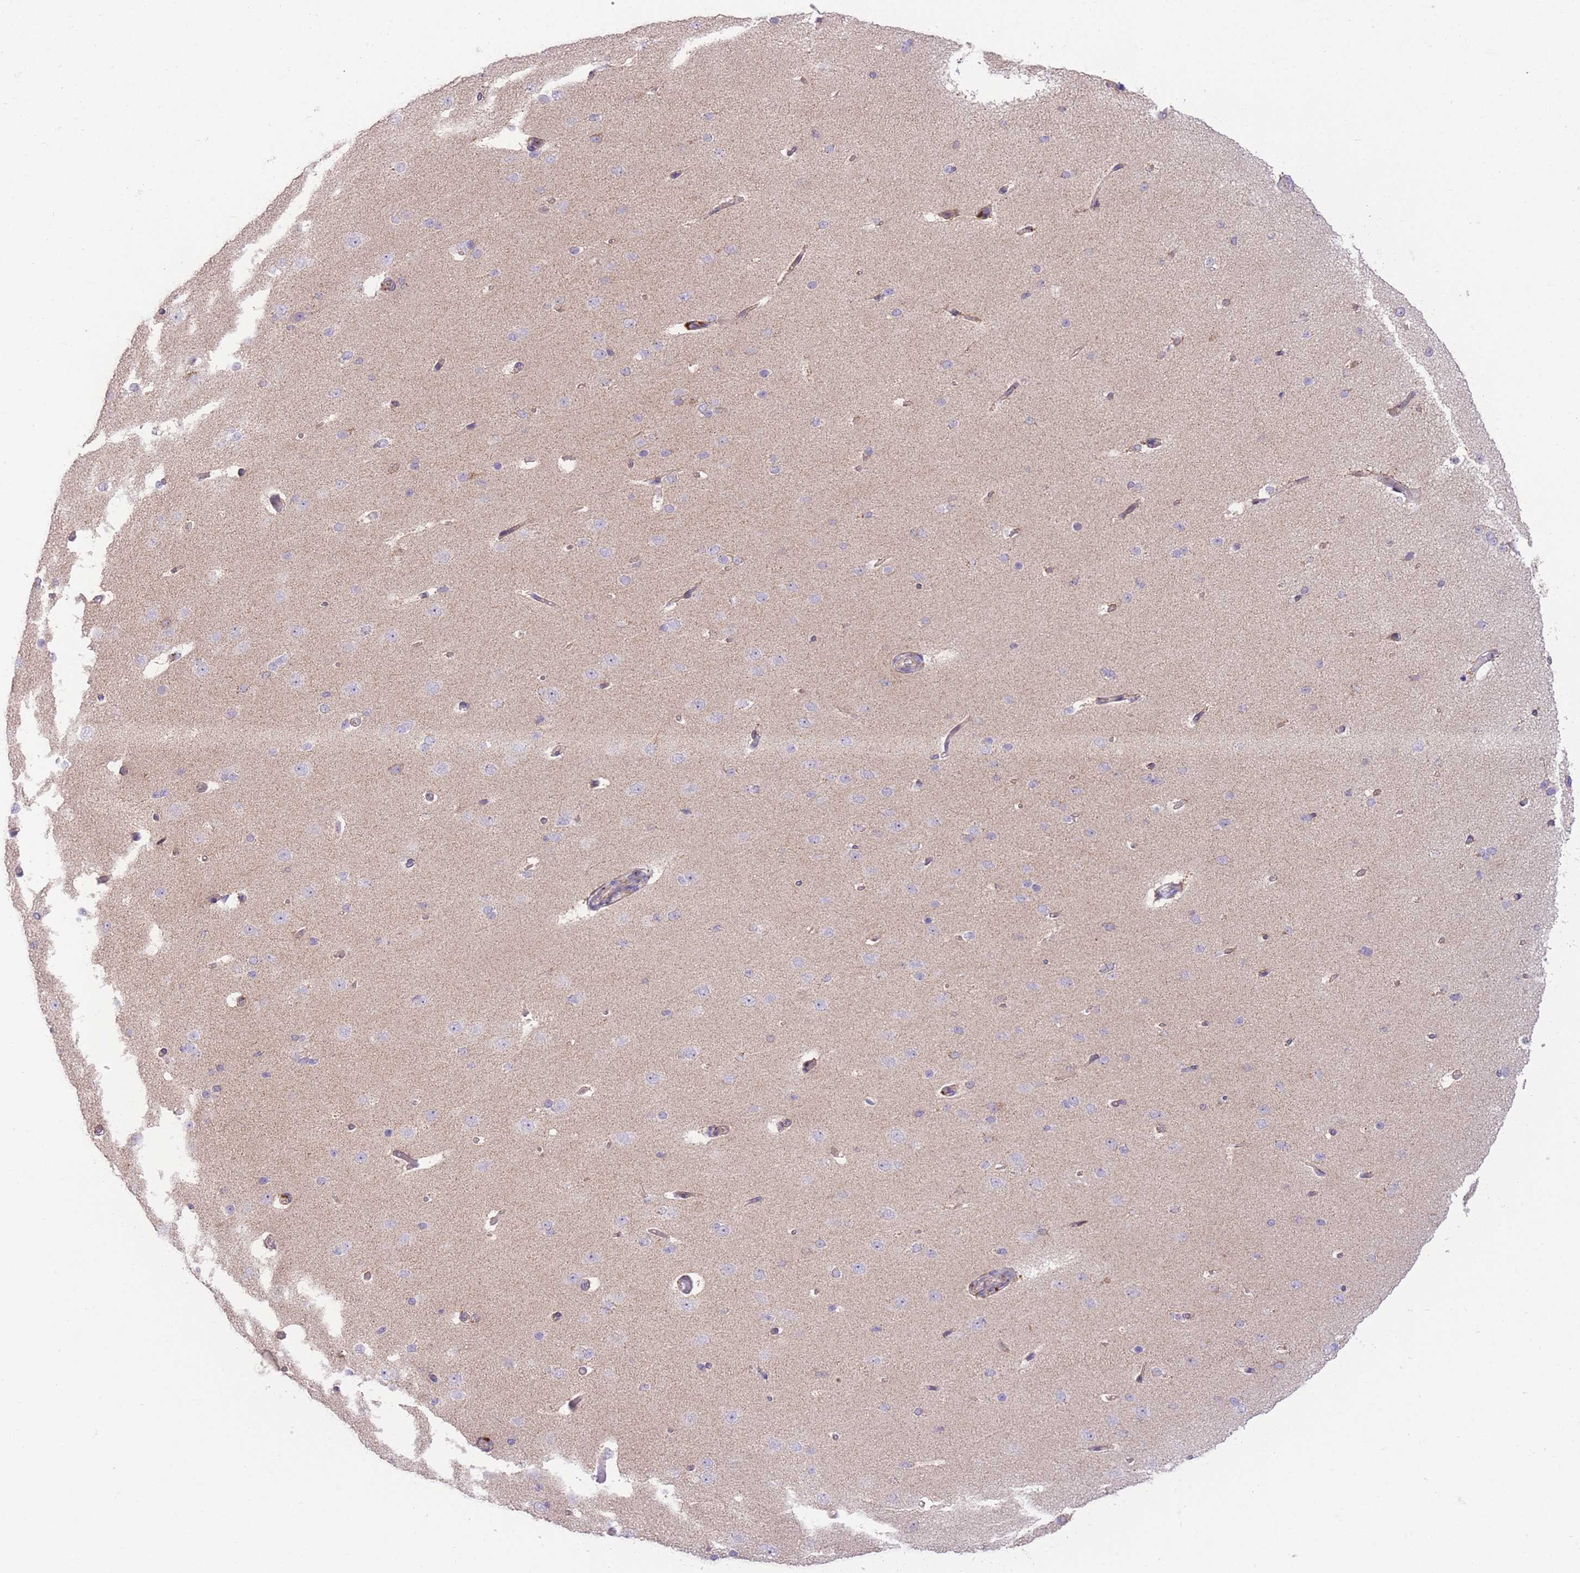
{"staining": {"intensity": "weak", "quantity": ">75%", "location": "cytoplasmic/membranous"}, "tissue": "cerebral cortex", "cell_type": "Endothelial cells", "image_type": "normal", "snomed": [{"axis": "morphology", "description": "Normal tissue, NOS"}, {"axis": "morphology", "description": "Inflammation, NOS"}, {"axis": "topography", "description": "Cerebral cortex"}], "caption": "IHC micrograph of normal human cerebral cortex stained for a protein (brown), which reveals low levels of weak cytoplasmic/membranous positivity in about >75% of endothelial cells.", "gene": "BOLA2B", "patient": {"sex": "male", "age": 6}}